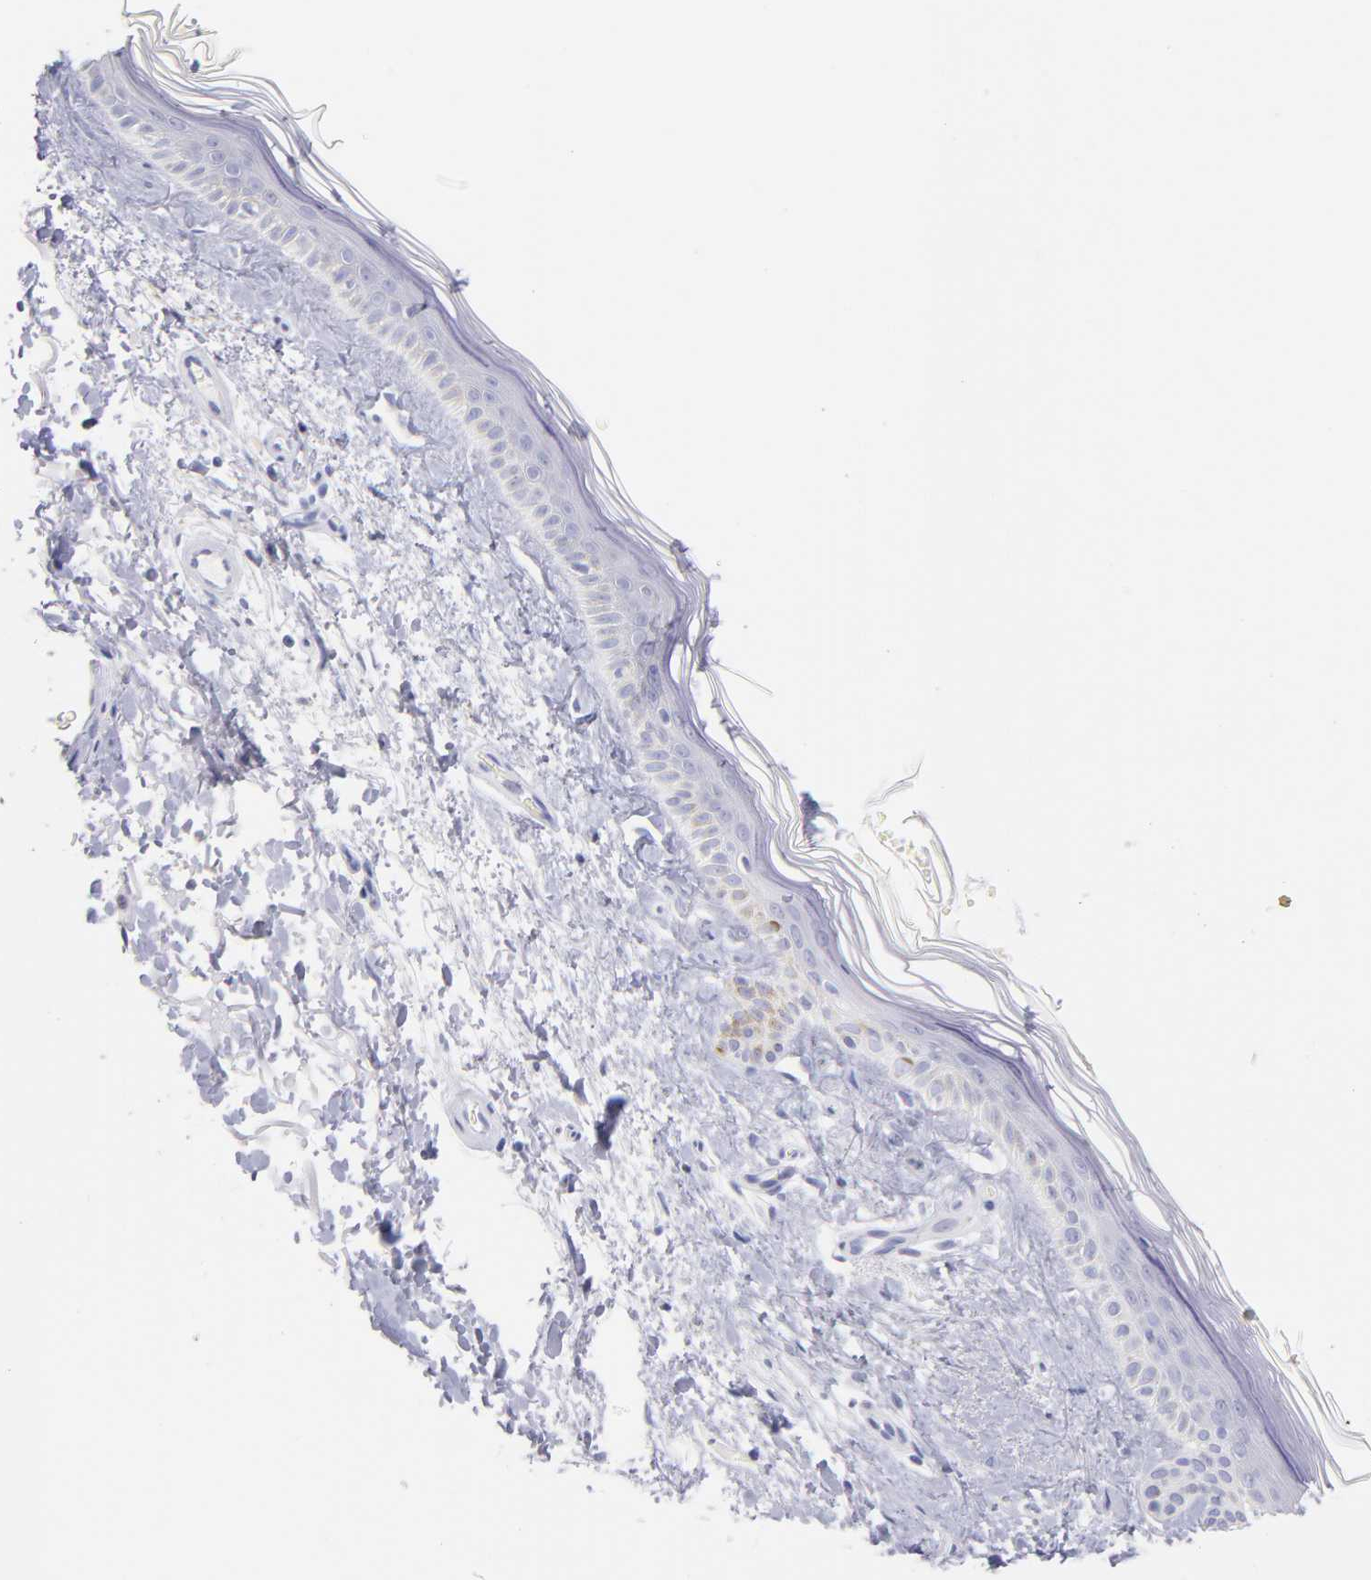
{"staining": {"intensity": "negative", "quantity": "none", "location": "none"}, "tissue": "skin", "cell_type": "Fibroblasts", "image_type": "normal", "snomed": [{"axis": "morphology", "description": "Normal tissue, NOS"}, {"axis": "topography", "description": "Skin"}], "caption": "Unremarkable skin was stained to show a protein in brown. There is no significant staining in fibroblasts. (Stains: DAB (3,3'-diaminobenzidine) immunohistochemistry (IHC) with hematoxylin counter stain, Microscopy: brightfield microscopy at high magnification).", "gene": "SCGN", "patient": {"sex": "male", "age": 63}}